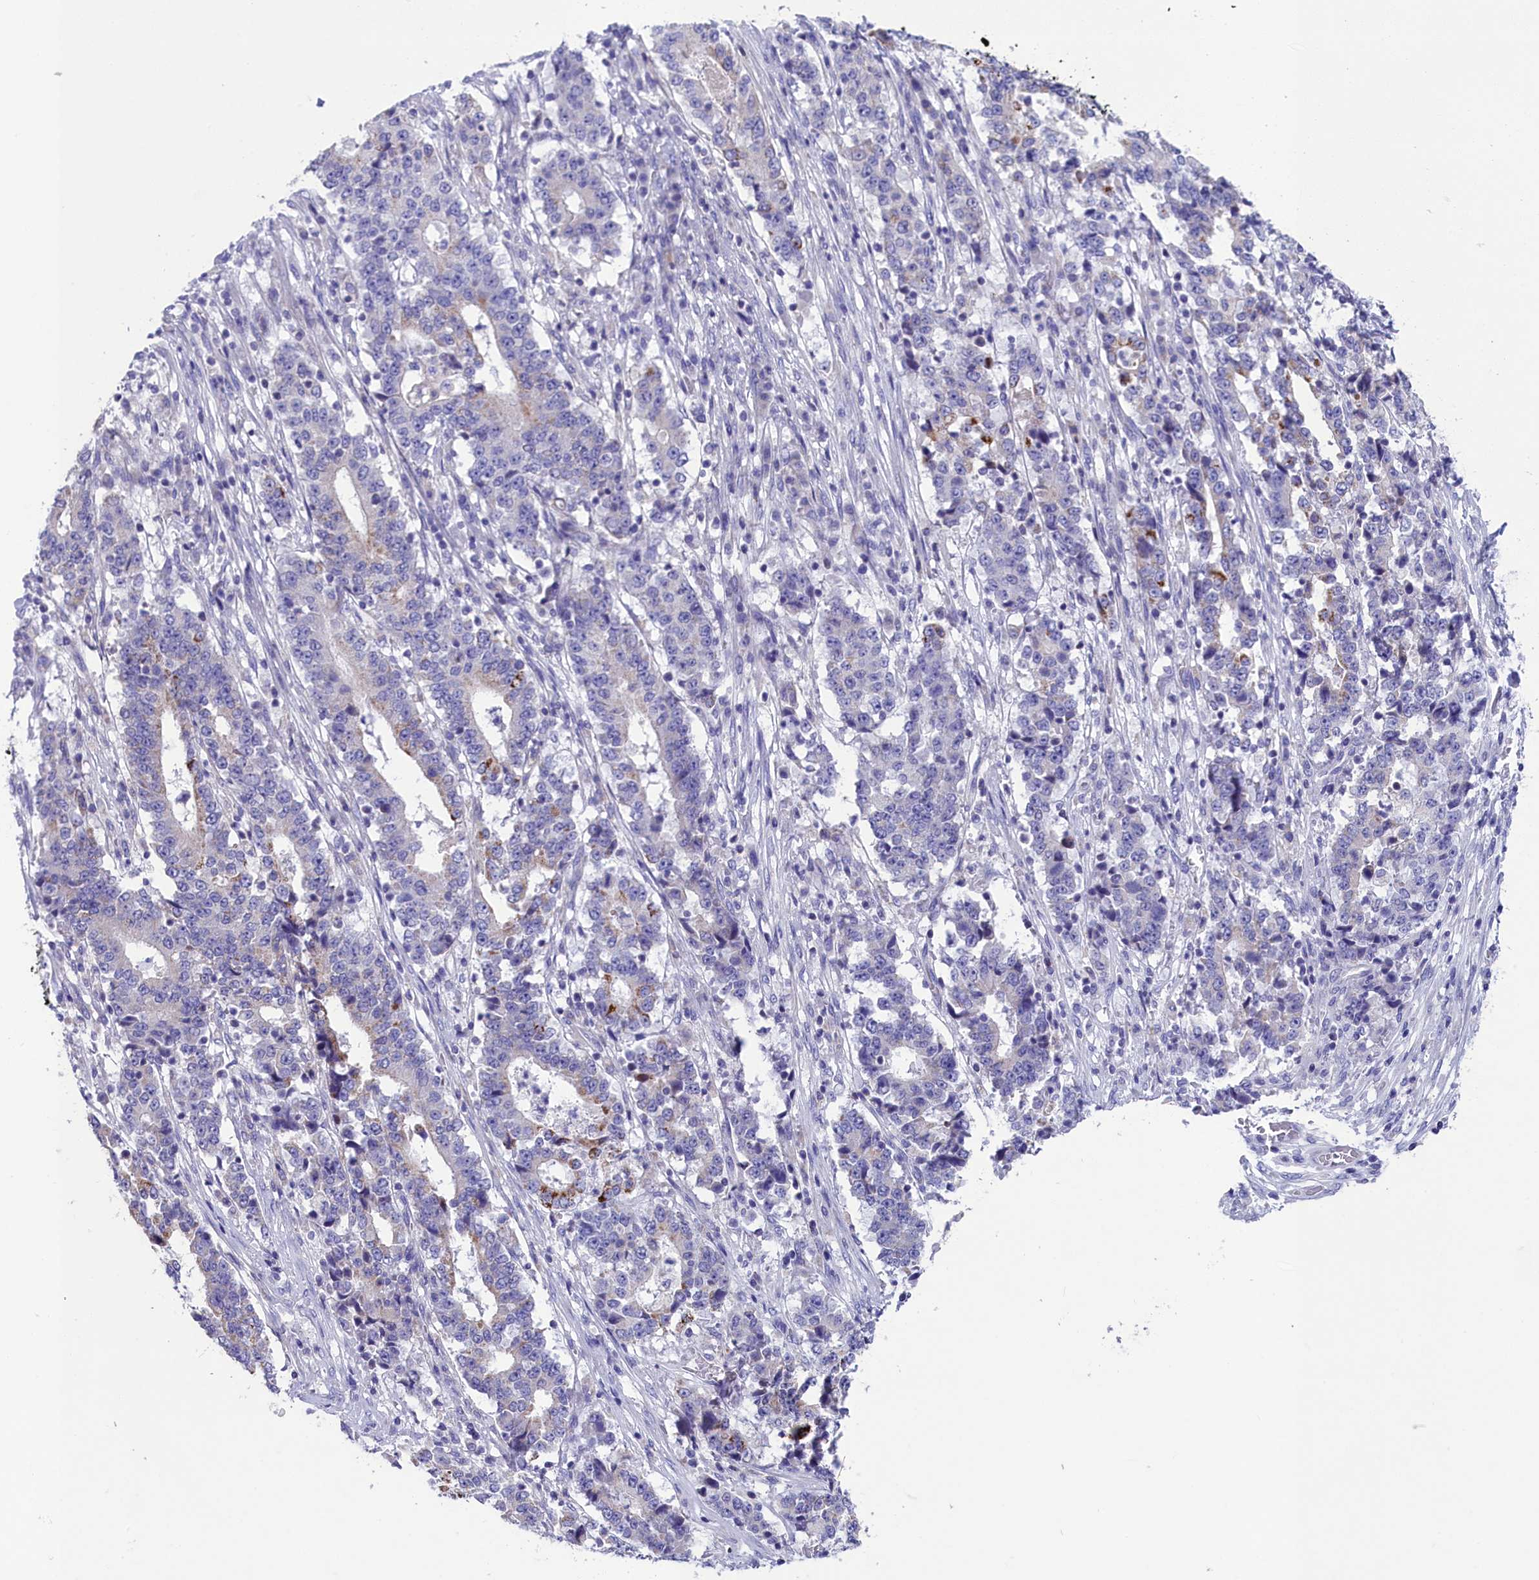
{"staining": {"intensity": "negative", "quantity": "none", "location": "none"}, "tissue": "stomach cancer", "cell_type": "Tumor cells", "image_type": "cancer", "snomed": [{"axis": "morphology", "description": "Adenocarcinoma, NOS"}, {"axis": "topography", "description": "Stomach"}], "caption": "An IHC micrograph of stomach cancer is shown. There is no staining in tumor cells of stomach cancer.", "gene": "PRDM12", "patient": {"sex": "male", "age": 59}}